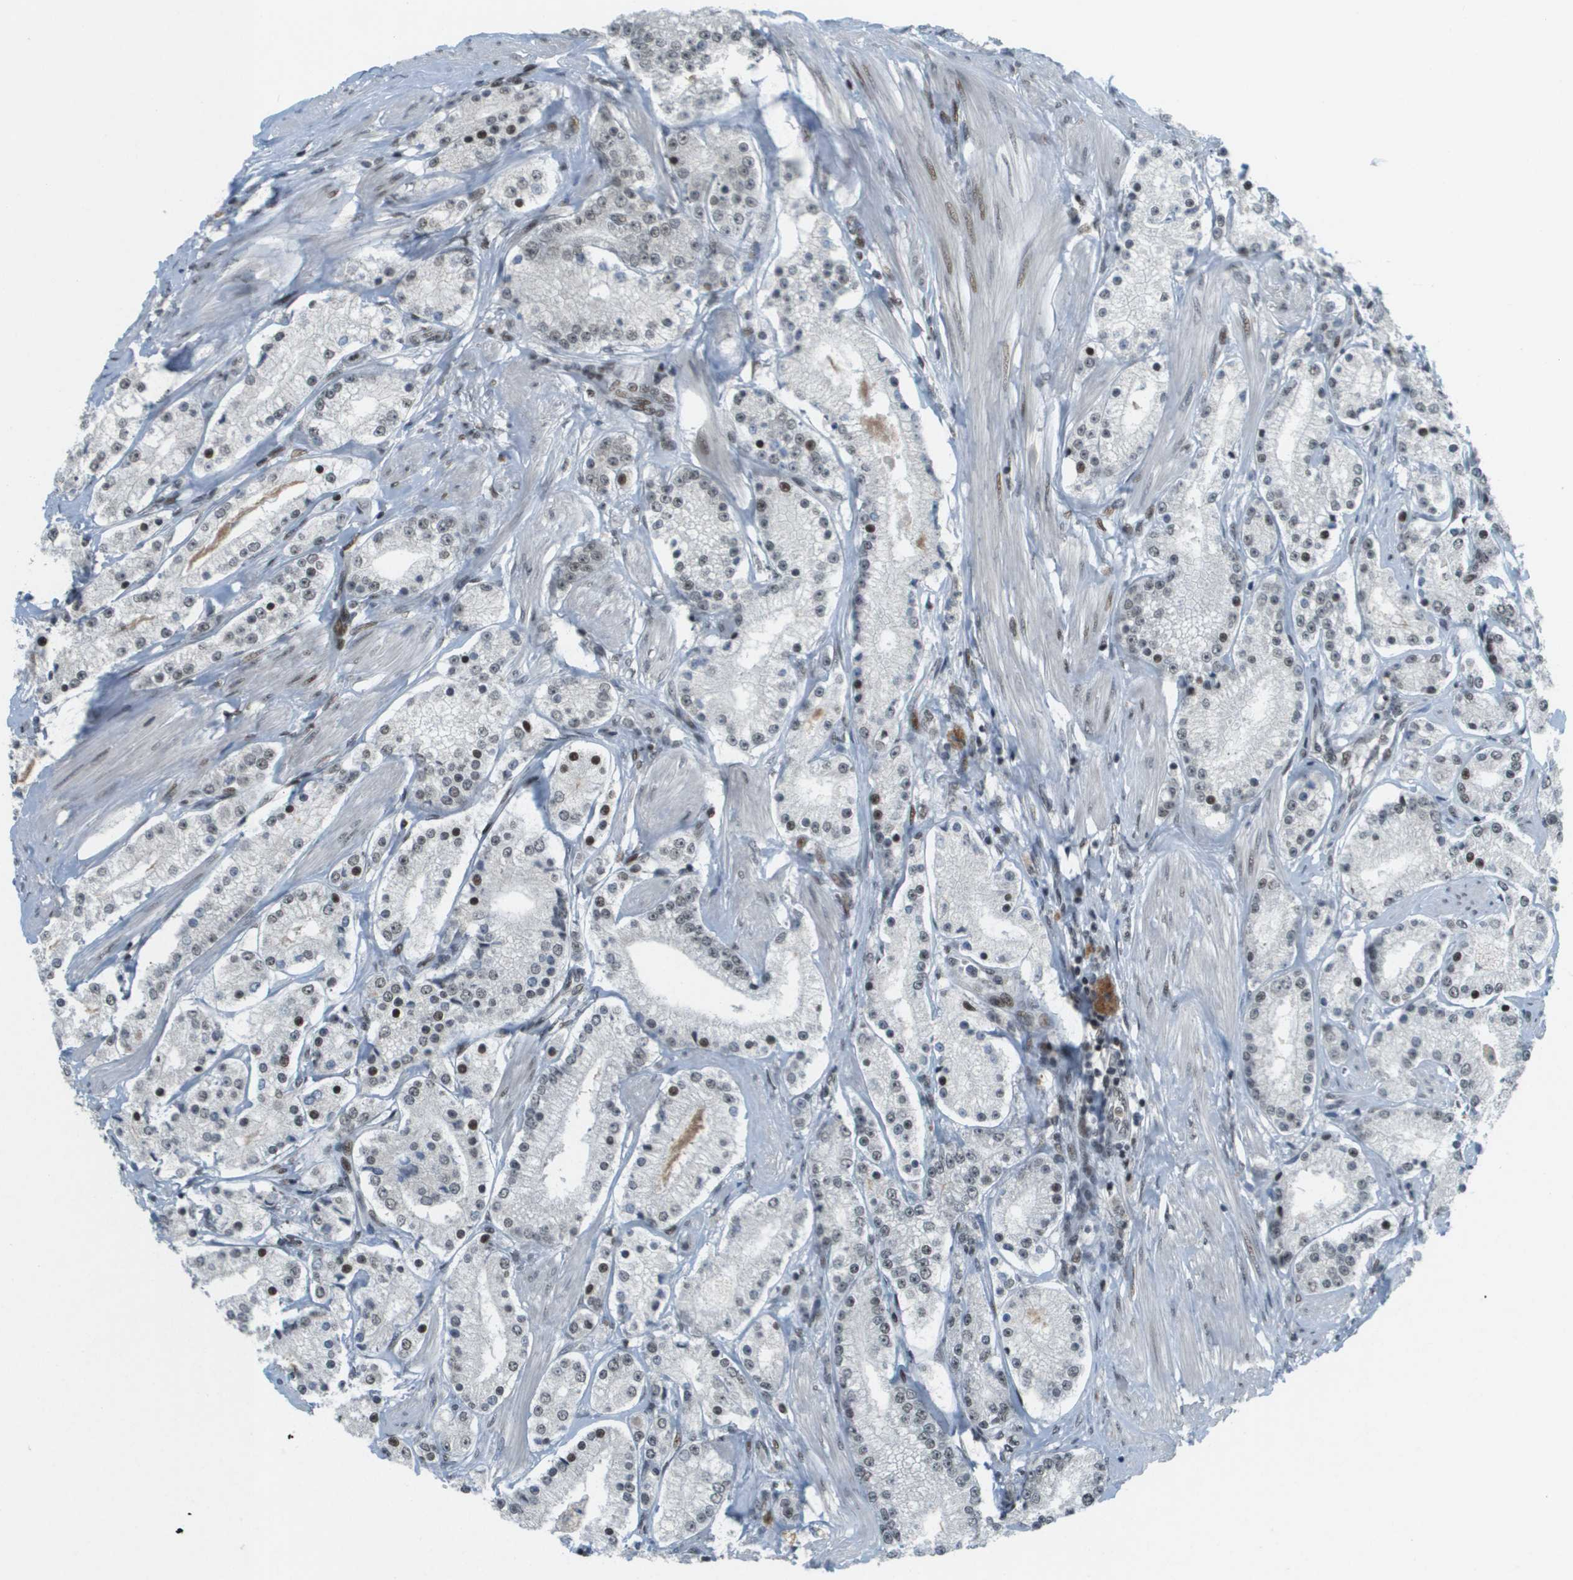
{"staining": {"intensity": "moderate", "quantity": "25%-75%", "location": "nuclear"}, "tissue": "prostate cancer", "cell_type": "Tumor cells", "image_type": "cancer", "snomed": [{"axis": "morphology", "description": "Adenocarcinoma, Low grade"}, {"axis": "topography", "description": "Prostate"}], "caption": "The histopathology image demonstrates staining of low-grade adenocarcinoma (prostate), revealing moderate nuclear protein expression (brown color) within tumor cells.", "gene": "IRF7", "patient": {"sex": "male", "age": 63}}